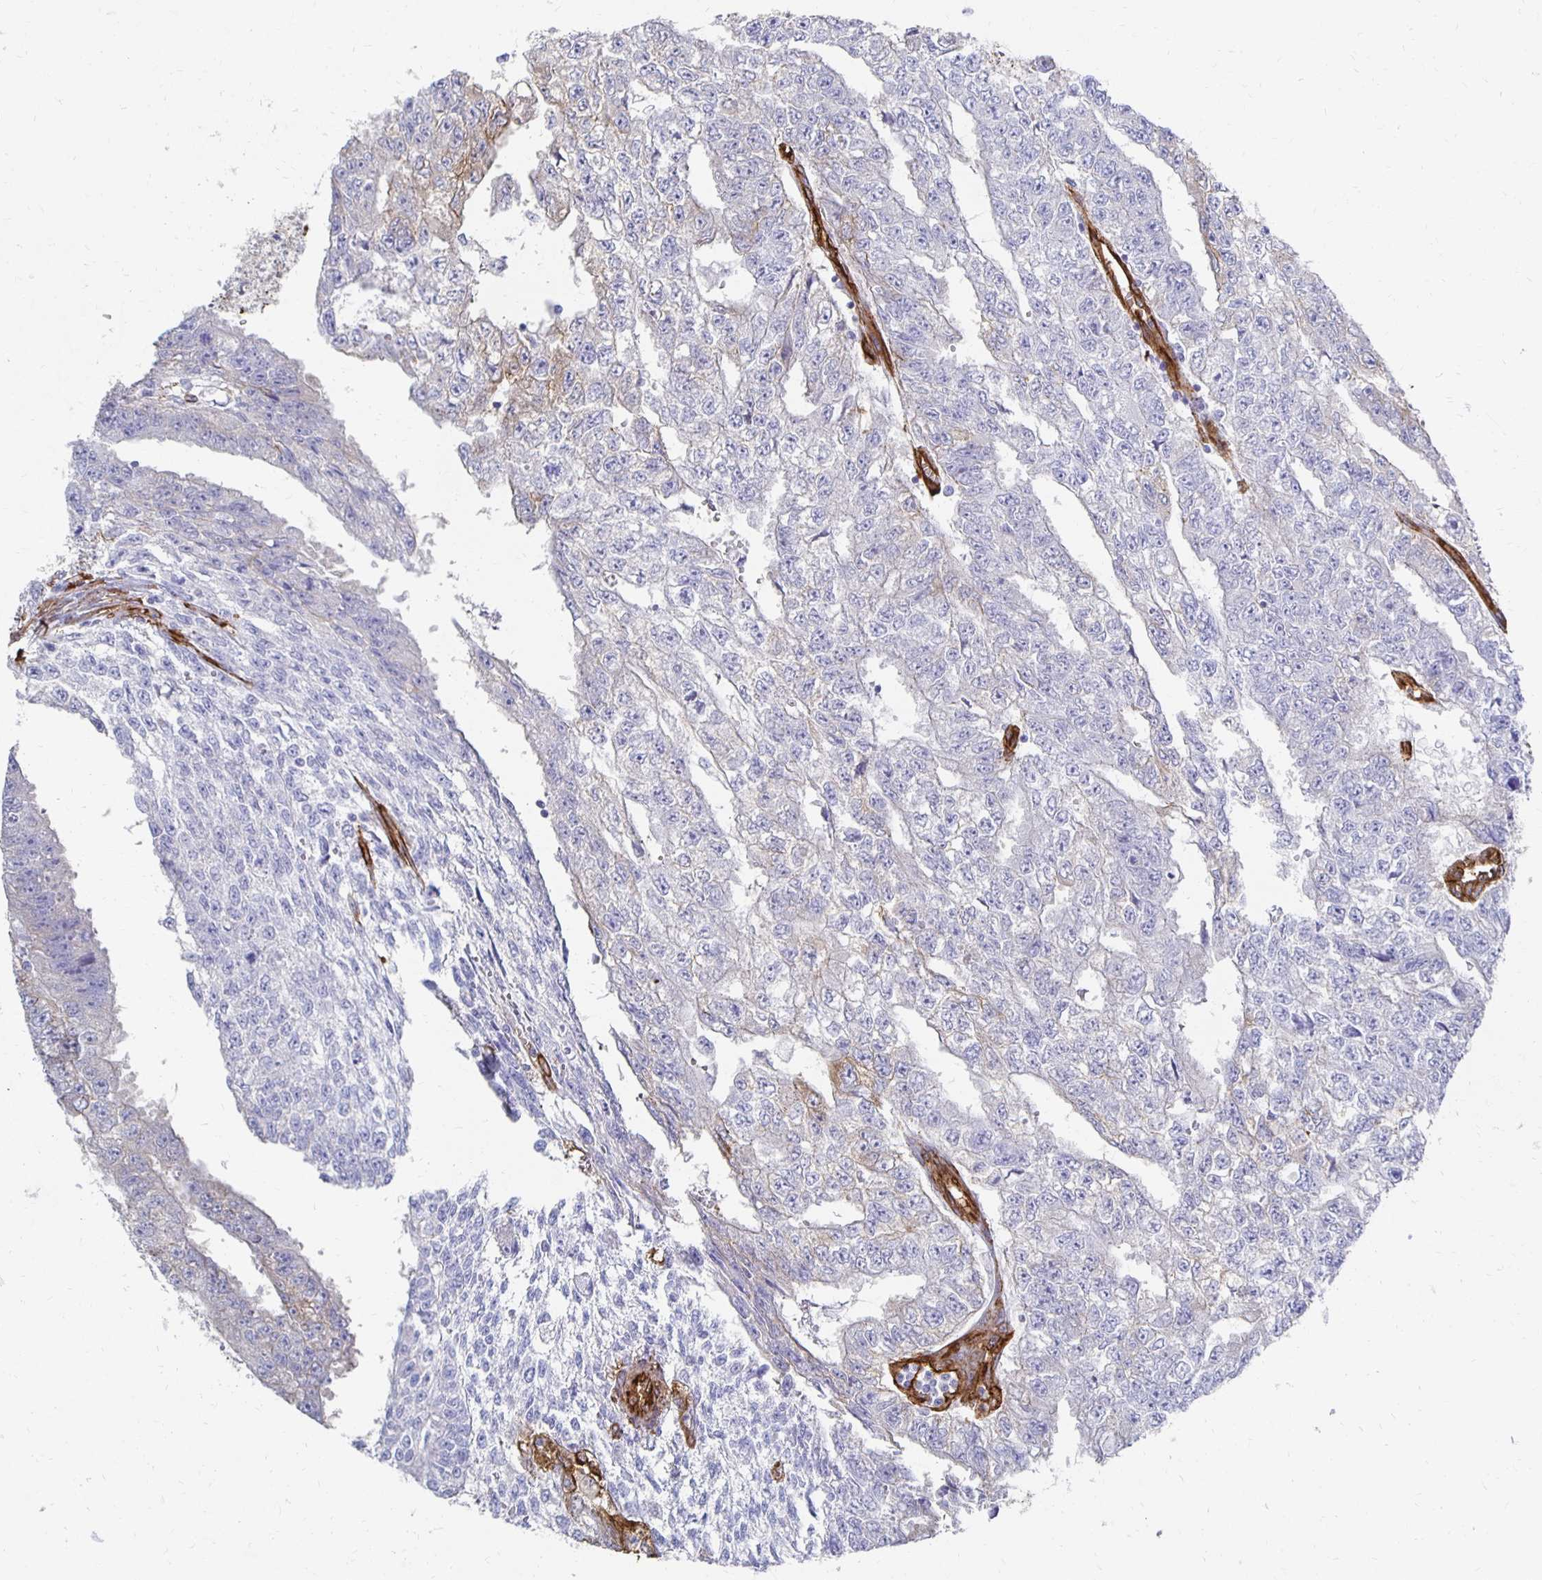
{"staining": {"intensity": "weak", "quantity": "<25%", "location": "cytoplasmic/membranous"}, "tissue": "testis cancer", "cell_type": "Tumor cells", "image_type": "cancer", "snomed": [{"axis": "morphology", "description": "Carcinoma, Embryonal, NOS"}, {"axis": "morphology", "description": "Teratoma, malignant, NOS"}, {"axis": "topography", "description": "Testis"}], "caption": "A histopathology image of testis embryonal carcinoma stained for a protein reveals no brown staining in tumor cells. (DAB immunohistochemistry (IHC) with hematoxylin counter stain).", "gene": "VIPR2", "patient": {"sex": "male", "age": 24}}